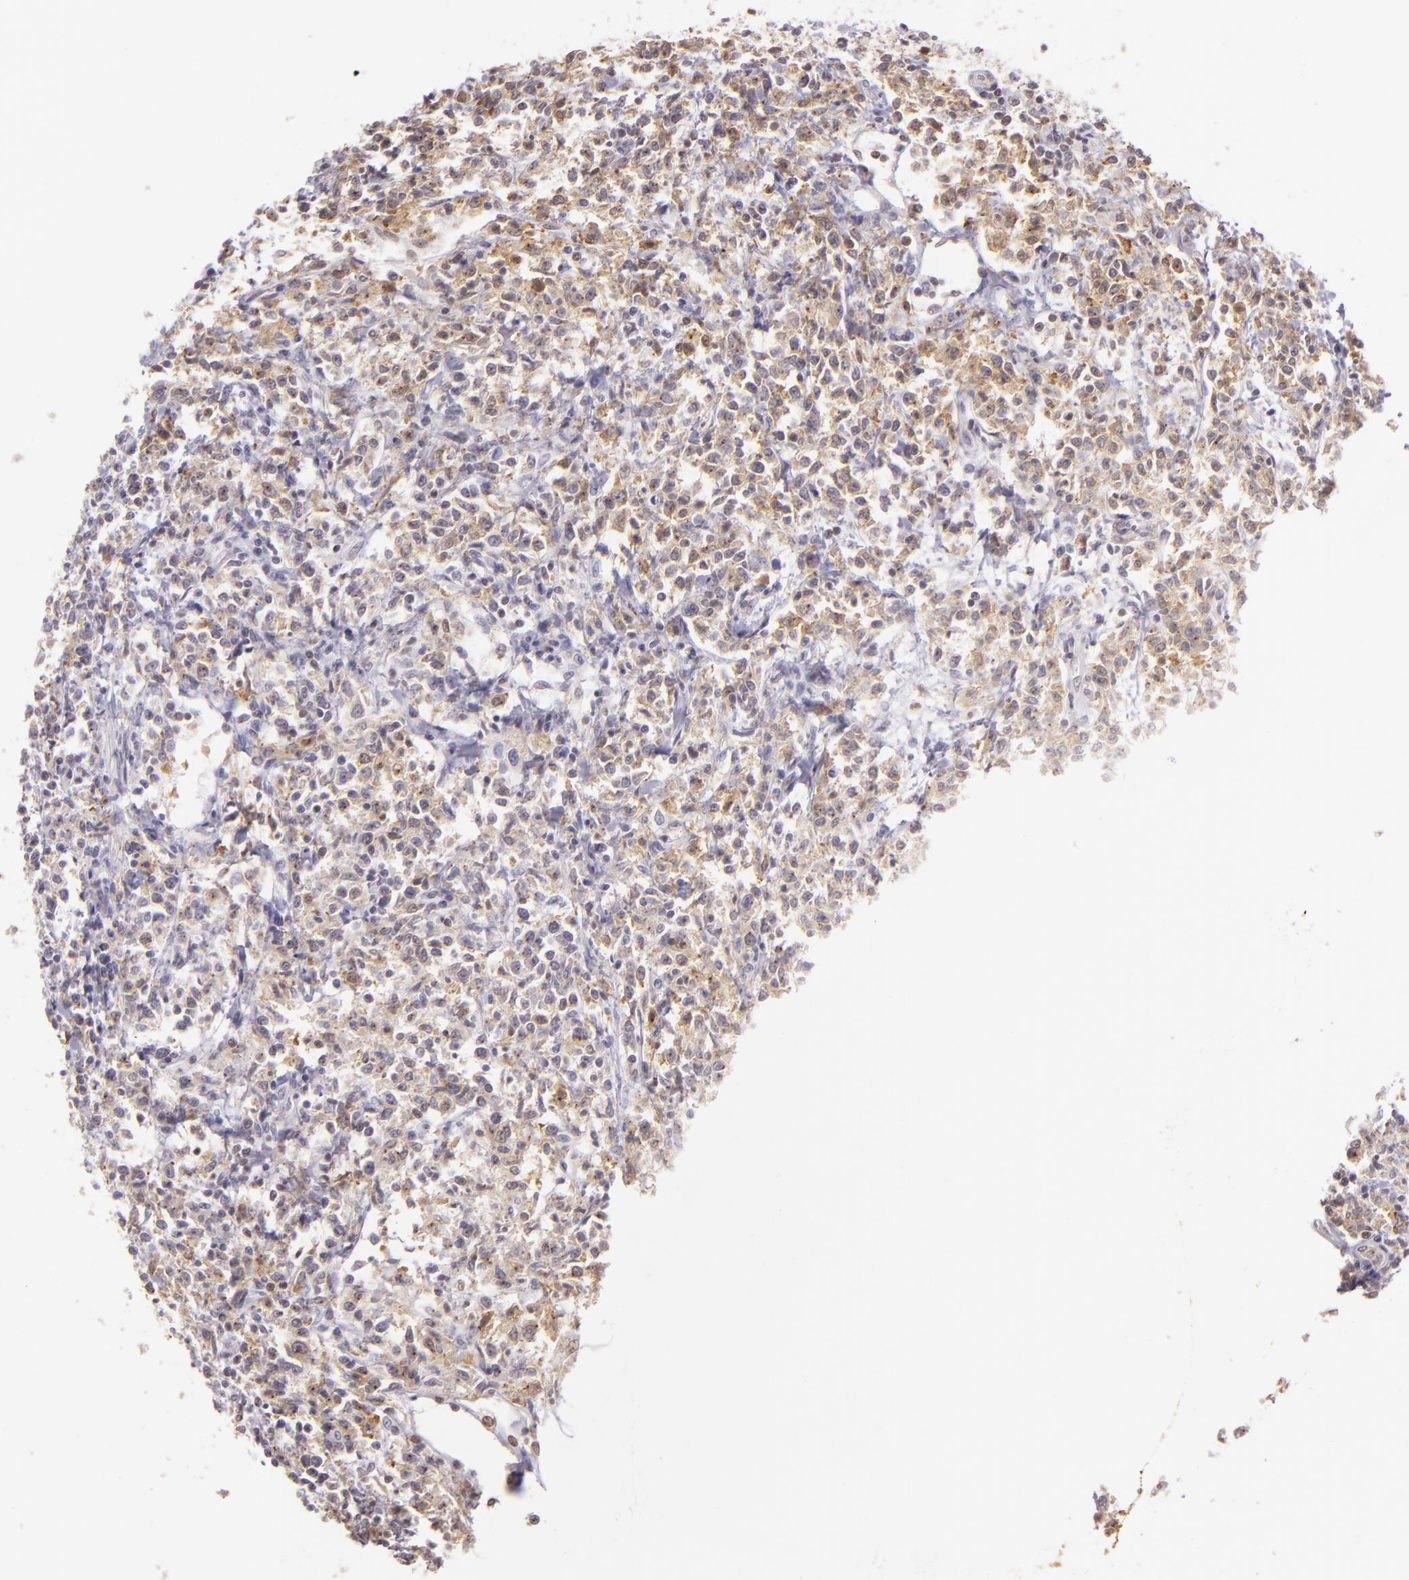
{"staining": {"intensity": "moderate", "quantity": "<25%", "location": "cytoplasmic/membranous"}, "tissue": "lymphoma", "cell_type": "Tumor cells", "image_type": "cancer", "snomed": [{"axis": "morphology", "description": "Malignant lymphoma, non-Hodgkin's type, Low grade"}, {"axis": "topography", "description": "Small intestine"}], "caption": "Low-grade malignant lymphoma, non-Hodgkin's type stained with a brown dye demonstrates moderate cytoplasmic/membranous positive positivity in about <25% of tumor cells.", "gene": "IMPDH1", "patient": {"sex": "female", "age": 59}}